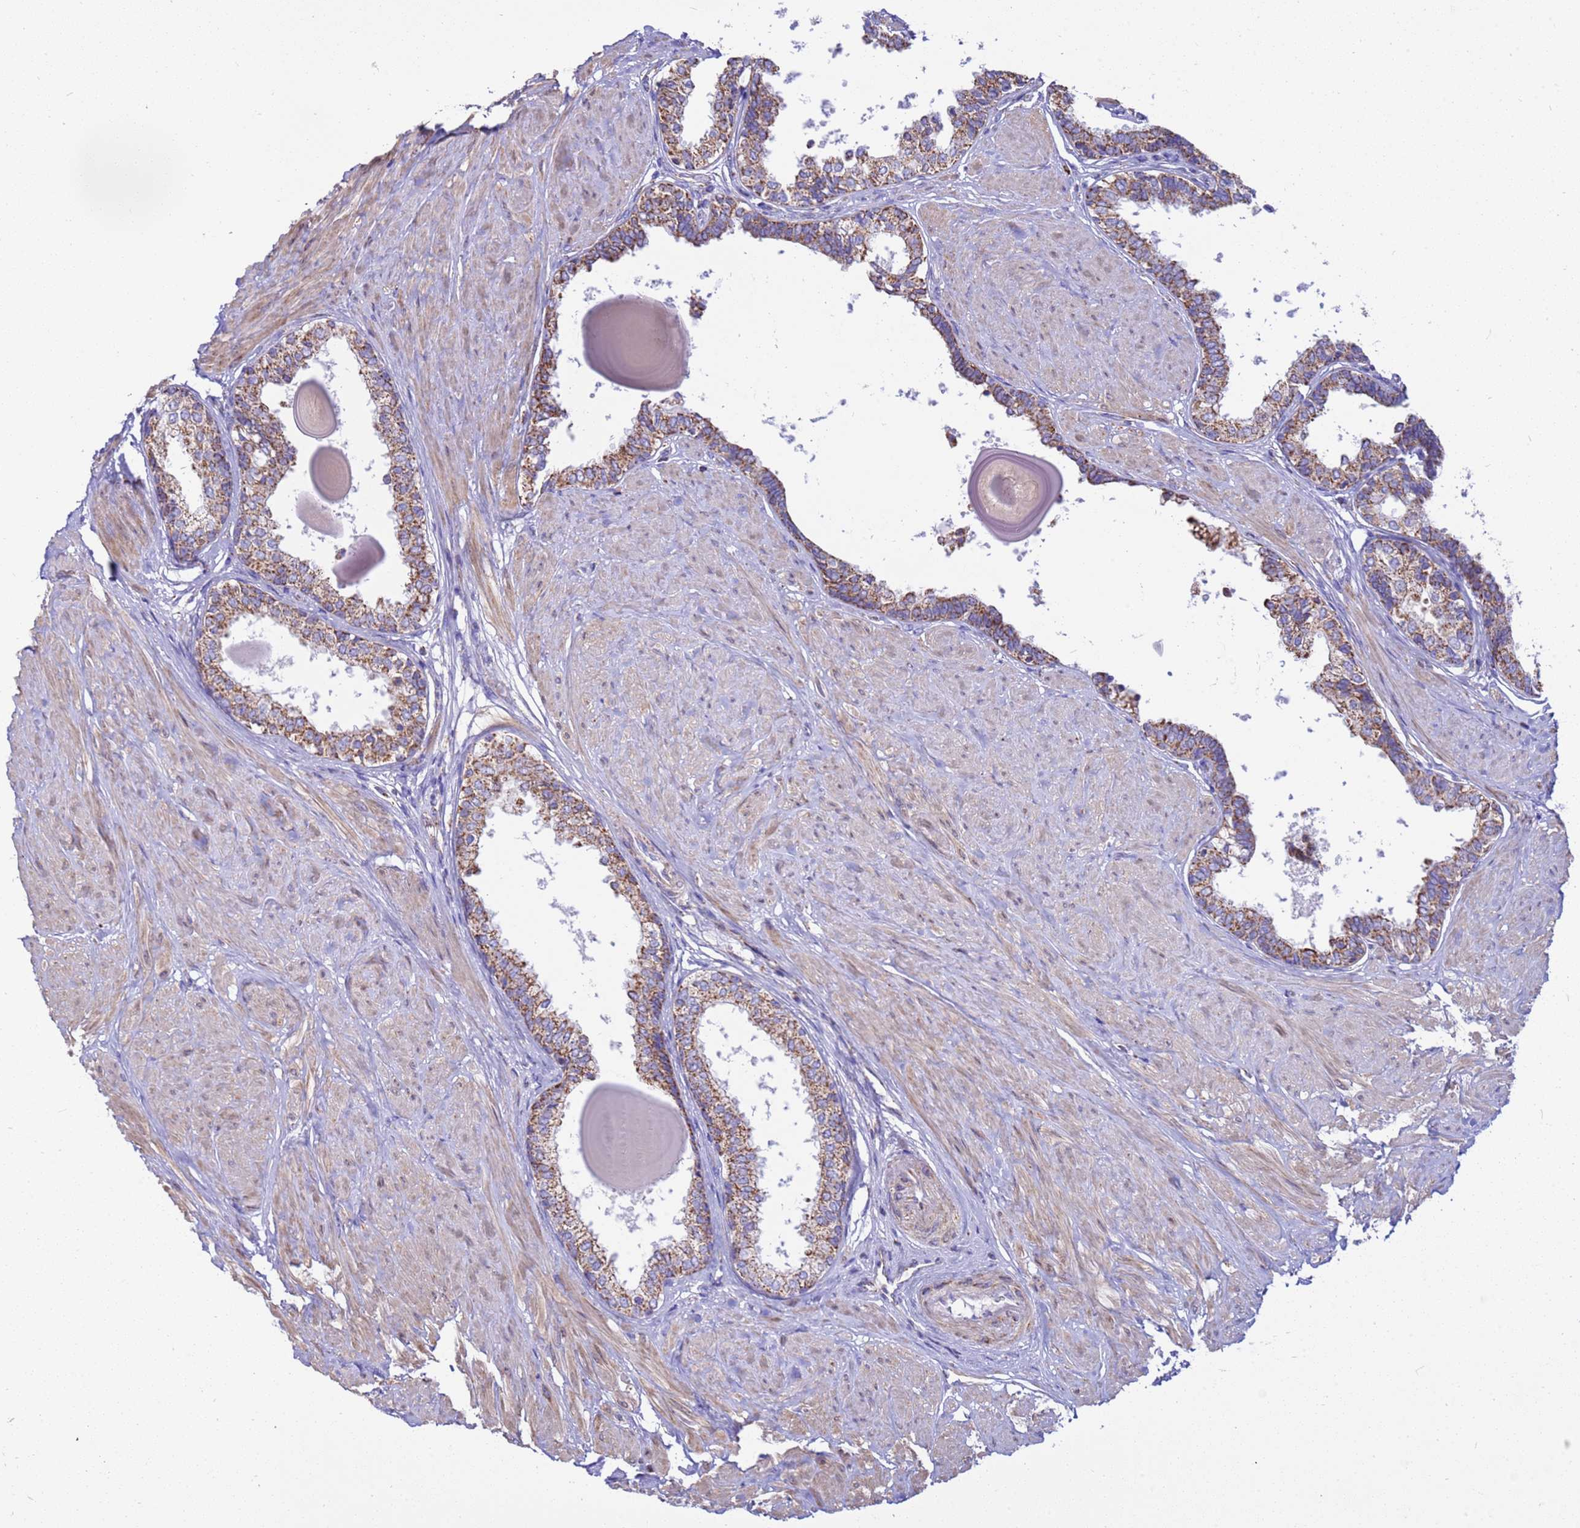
{"staining": {"intensity": "moderate", "quantity": ">75%", "location": "cytoplasmic/membranous"}, "tissue": "prostate", "cell_type": "Glandular cells", "image_type": "normal", "snomed": [{"axis": "morphology", "description": "Normal tissue, NOS"}, {"axis": "topography", "description": "Prostate"}], "caption": "A medium amount of moderate cytoplasmic/membranous expression is seen in approximately >75% of glandular cells in benign prostate.", "gene": "RNF165", "patient": {"sex": "male", "age": 48}}